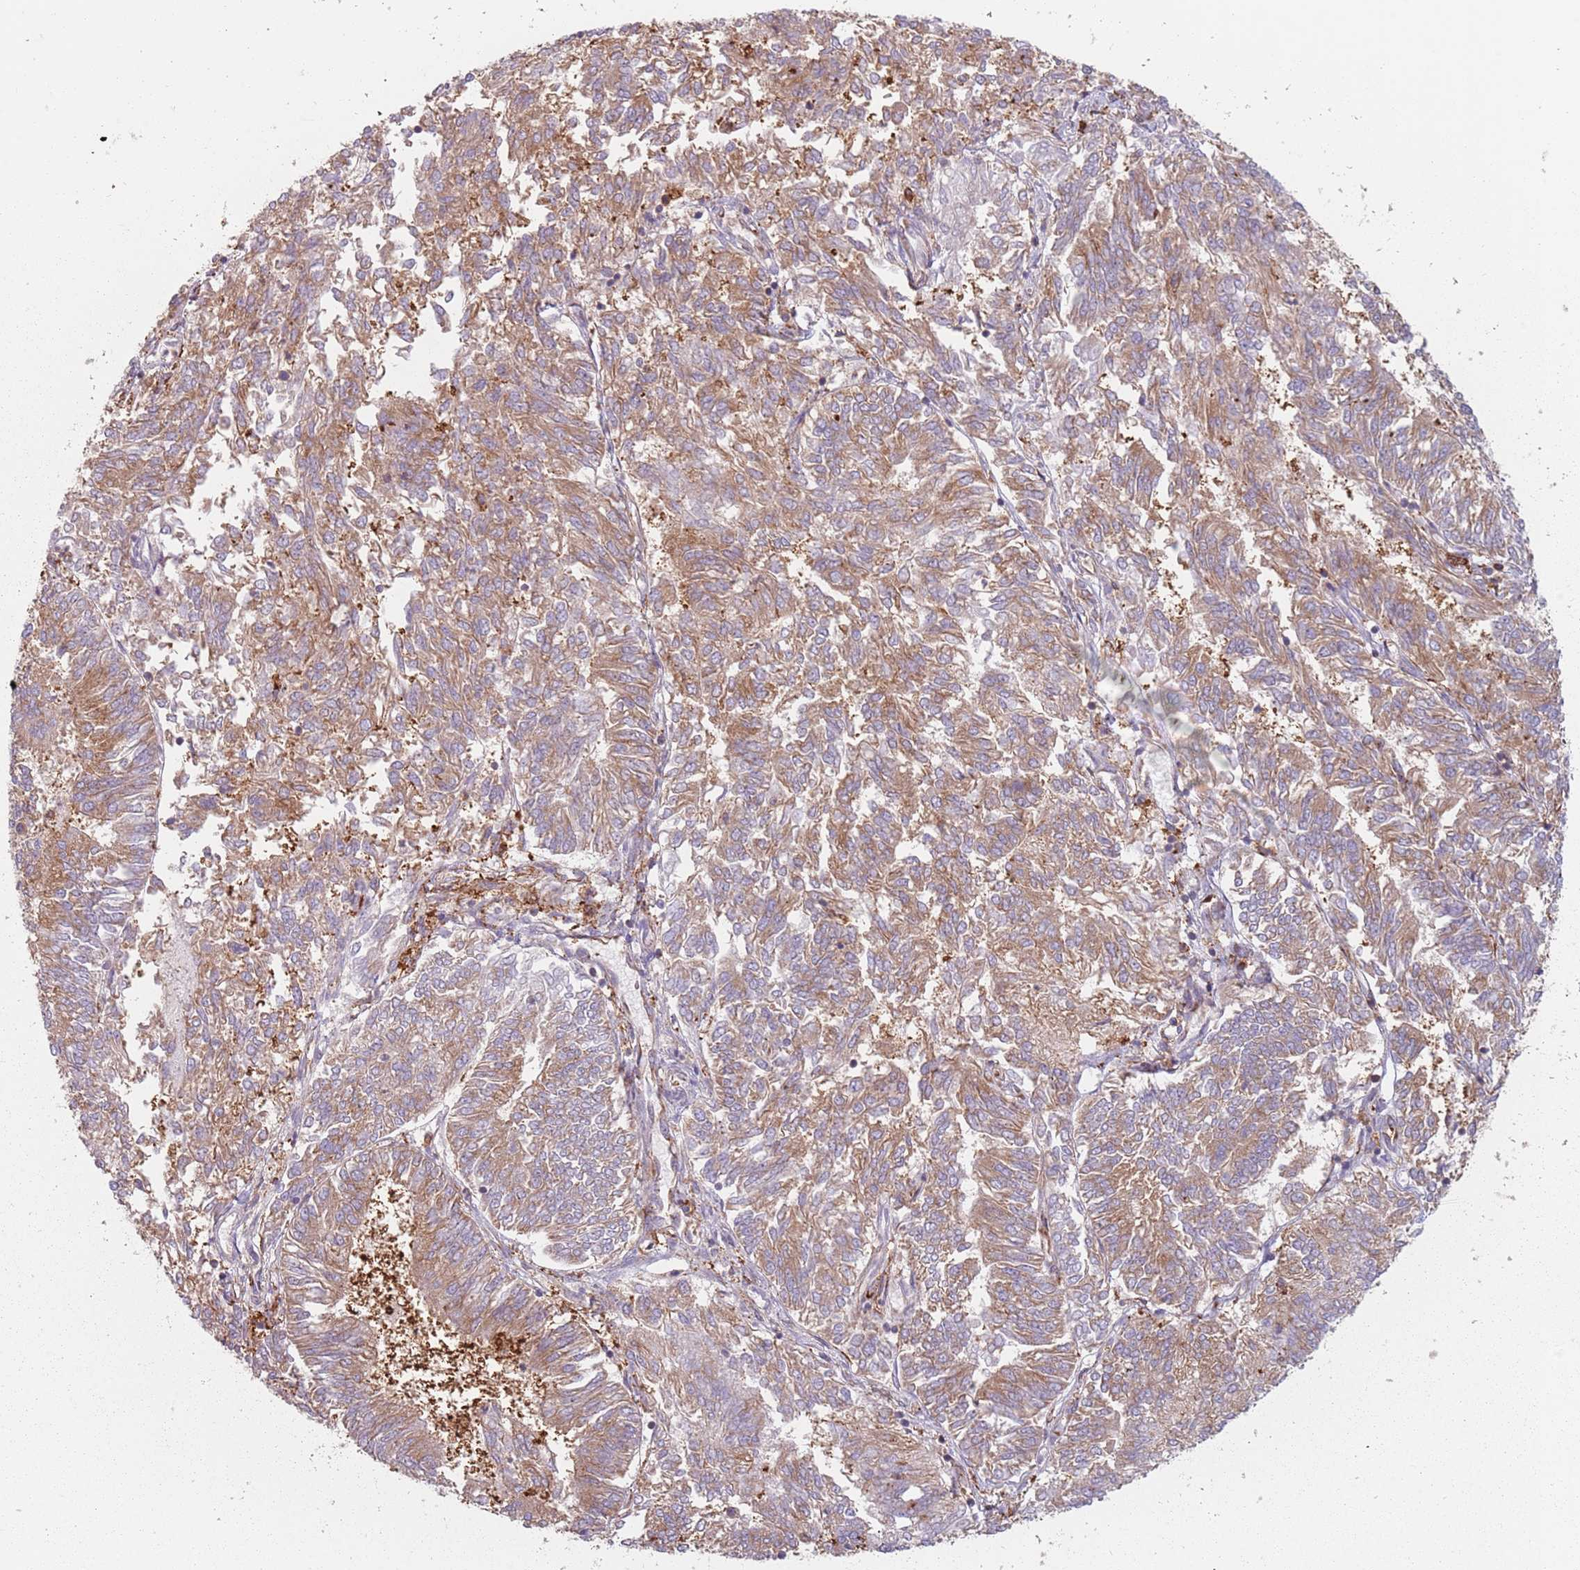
{"staining": {"intensity": "moderate", "quantity": ">75%", "location": "cytoplasmic/membranous"}, "tissue": "endometrial cancer", "cell_type": "Tumor cells", "image_type": "cancer", "snomed": [{"axis": "morphology", "description": "Adenocarcinoma, NOS"}, {"axis": "topography", "description": "Endometrium"}], "caption": "Protein expression analysis of human endometrial adenocarcinoma reveals moderate cytoplasmic/membranous positivity in about >75% of tumor cells. Immunohistochemistry (ihc) stains the protein of interest in brown and the nuclei are stained blue.", "gene": "TPD52L2", "patient": {"sex": "female", "age": 58}}